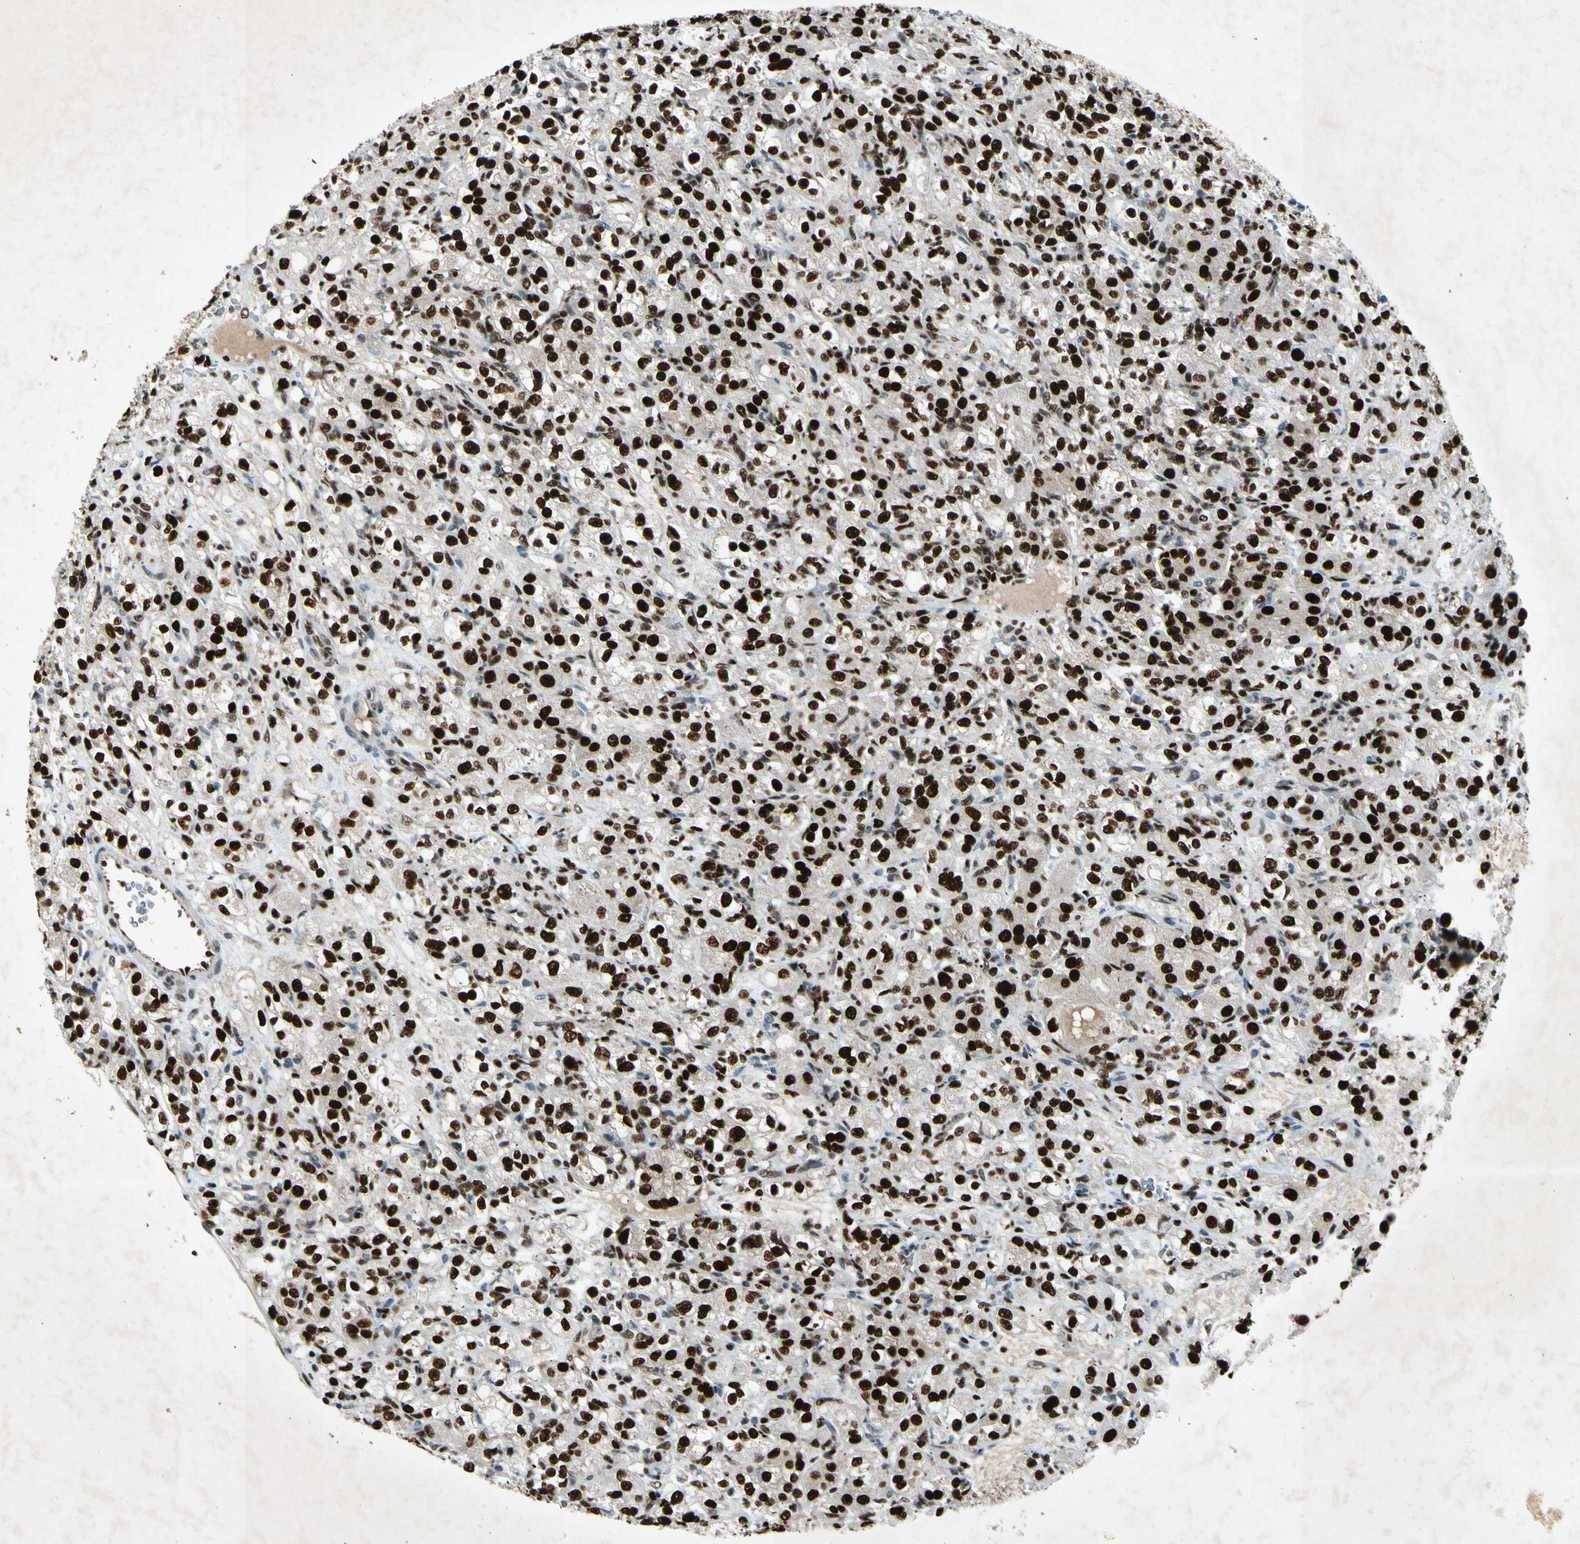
{"staining": {"intensity": "strong", "quantity": ">75%", "location": "nuclear"}, "tissue": "renal cancer", "cell_type": "Tumor cells", "image_type": "cancer", "snomed": [{"axis": "morphology", "description": "Normal tissue, NOS"}, {"axis": "morphology", "description": "Adenocarcinoma, NOS"}, {"axis": "topography", "description": "Kidney"}], "caption": "Immunohistochemical staining of human renal adenocarcinoma demonstrates high levels of strong nuclear staining in approximately >75% of tumor cells.", "gene": "RNF43", "patient": {"sex": "male", "age": 61}}